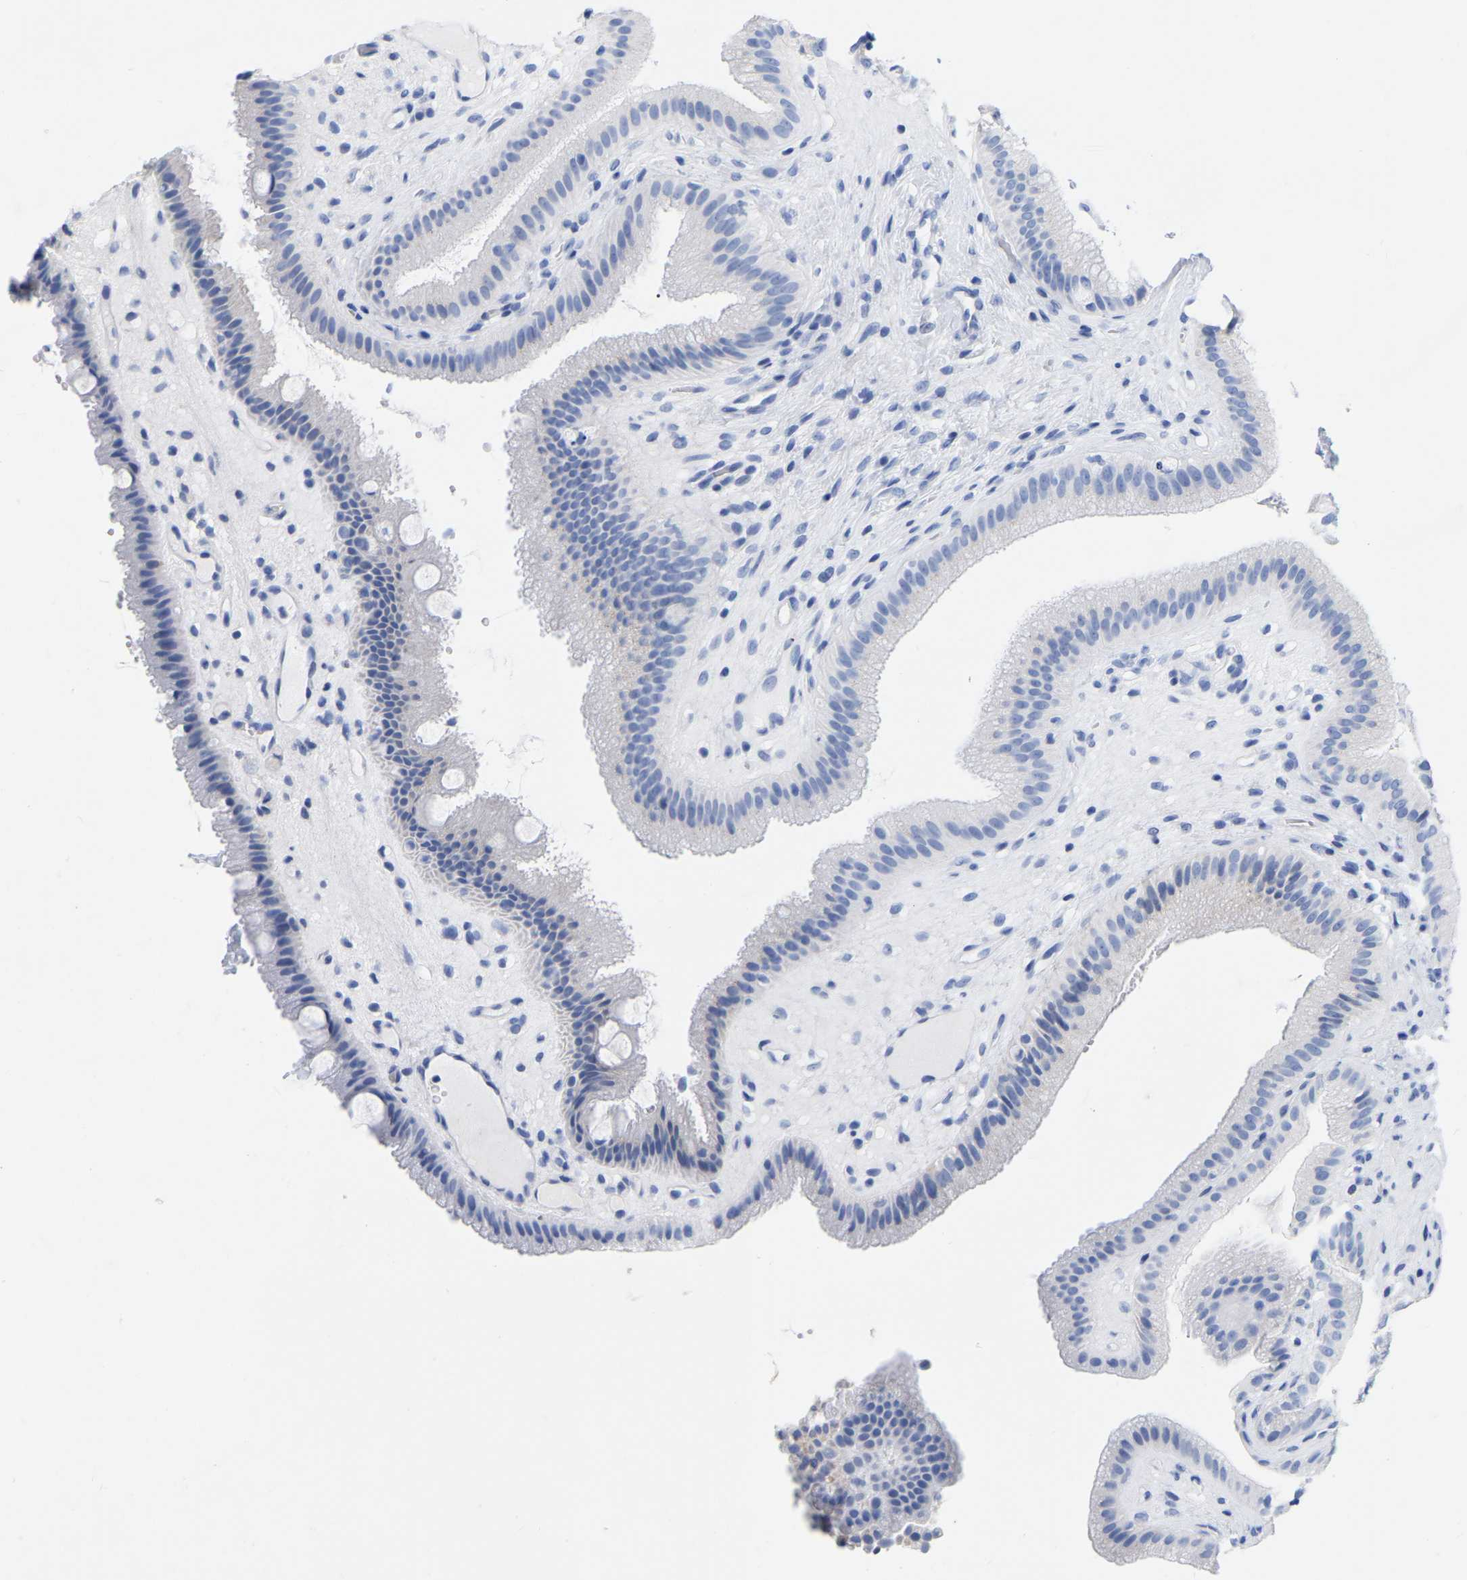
{"staining": {"intensity": "negative", "quantity": "none", "location": "none"}, "tissue": "gallbladder", "cell_type": "Glandular cells", "image_type": "normal", "snomed": [{"axis": "morphology", "description": "Normal tissue, NOS"}, {"axis": "topography", "description": "Gallbladder"}], "caption": "DAB immunohistochemical staining of unremarkable gallbladder displays no significant expression in glandular cells. The staining was performed using DAB (3,3'-diaminobenzidine) to visualize the protein expression in brown, while the nuclei were stained in blue with hematoxylin (Magnification: 20x).", "gene": "ZNF629", "patient": {"sex": "male", "age": 49}}